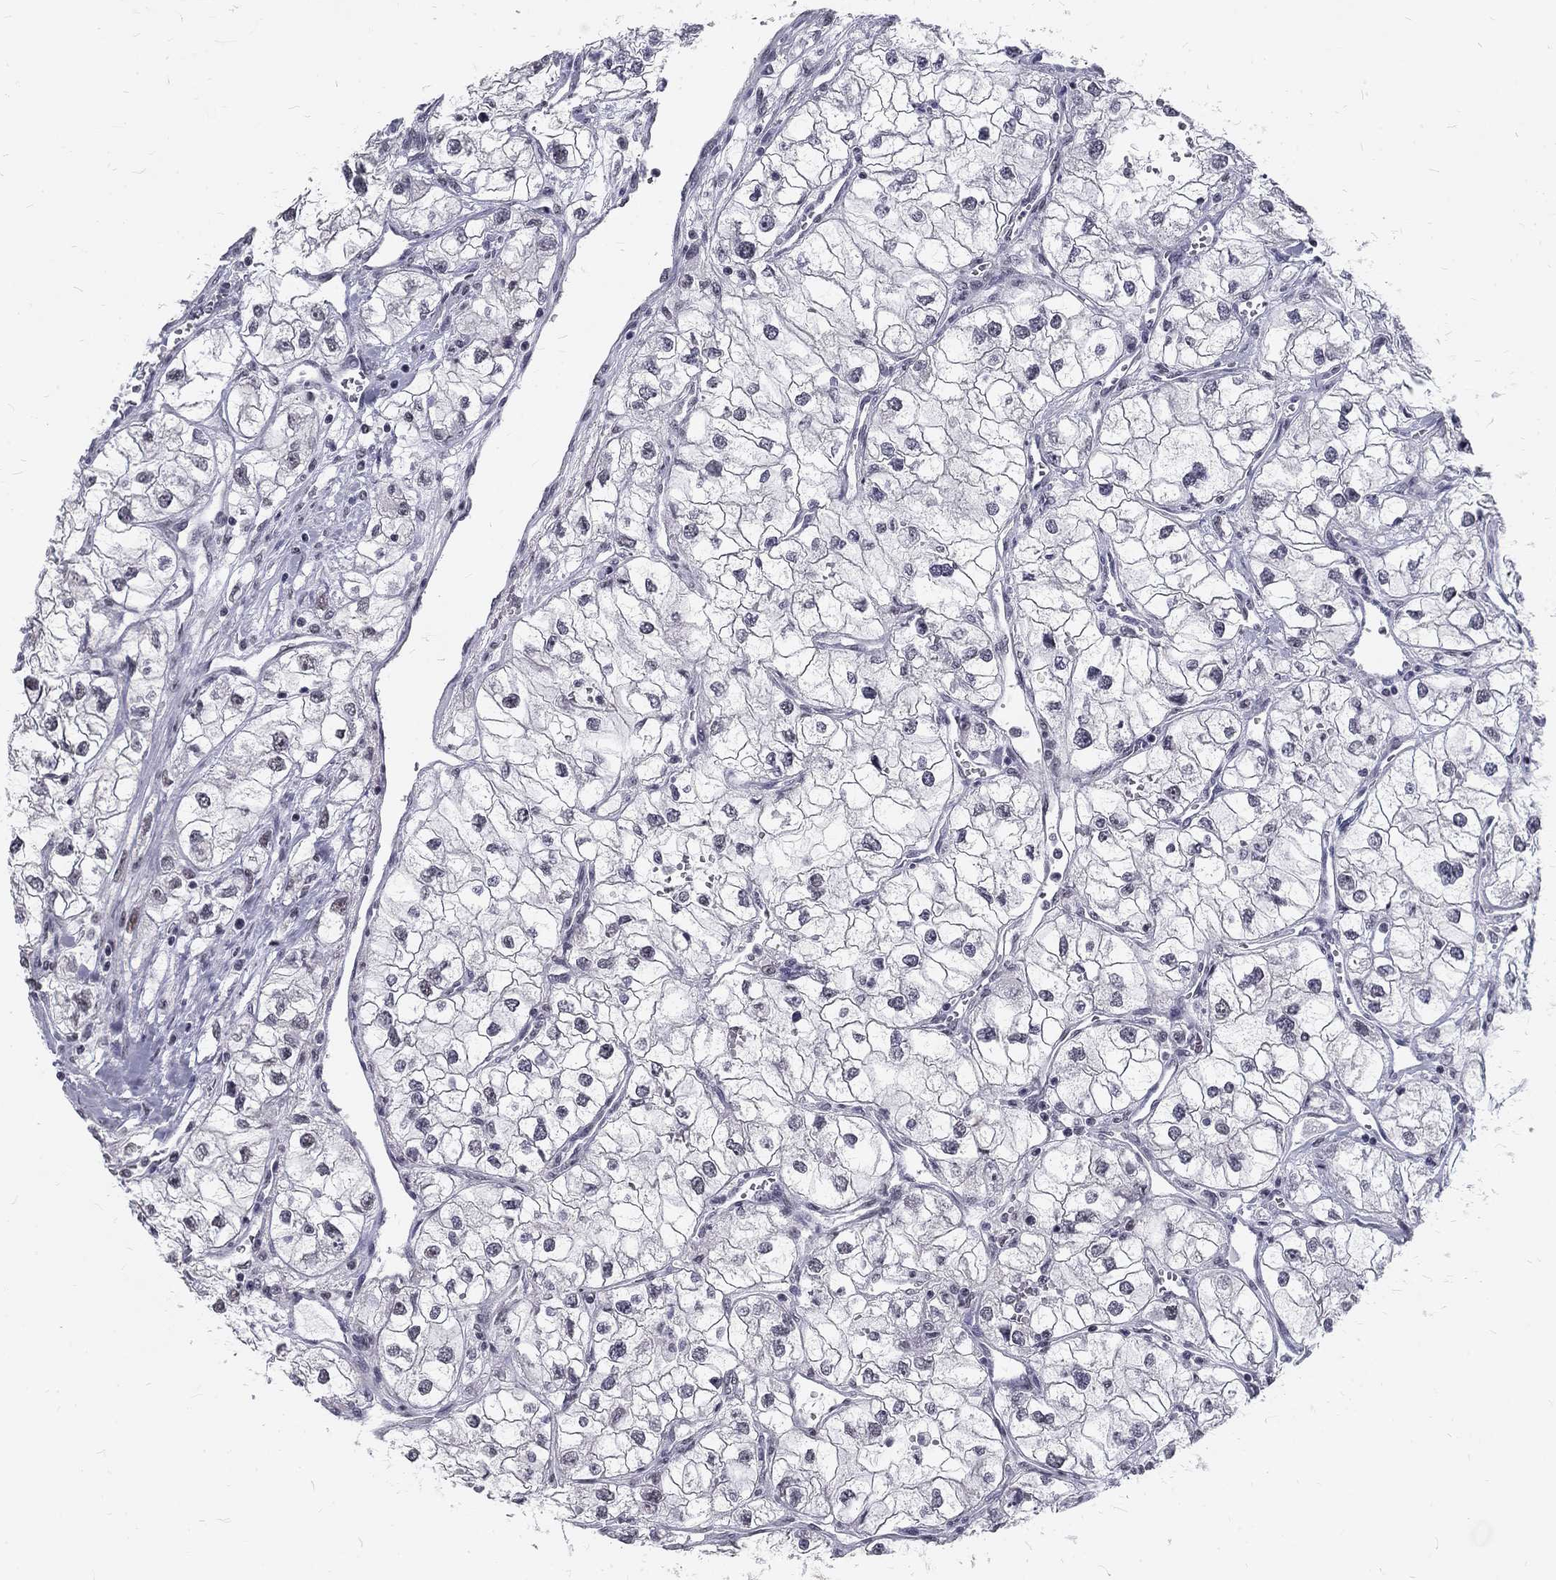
{"staining": {"intensity": "negative", "quantity": "none", "location": "none"}, "tissue": "renal cancer", "cell_type": "Tumor cells", "image_type": "cancer", "snomed": [{"axis": "morphology", "description": "Adenocarcinoma, NOS"}, {"axis": "topography", "description": "Kidney"}], "caption": "Immunohistochemistry micrograph of neoplastic tissue: renal cancer stained with DAB (3,3'-diaminobenzidine) displays no significant protein positivity in tumor cells.", "gene": "SNORC", "patient": {"sex": "male", "age": 59}}